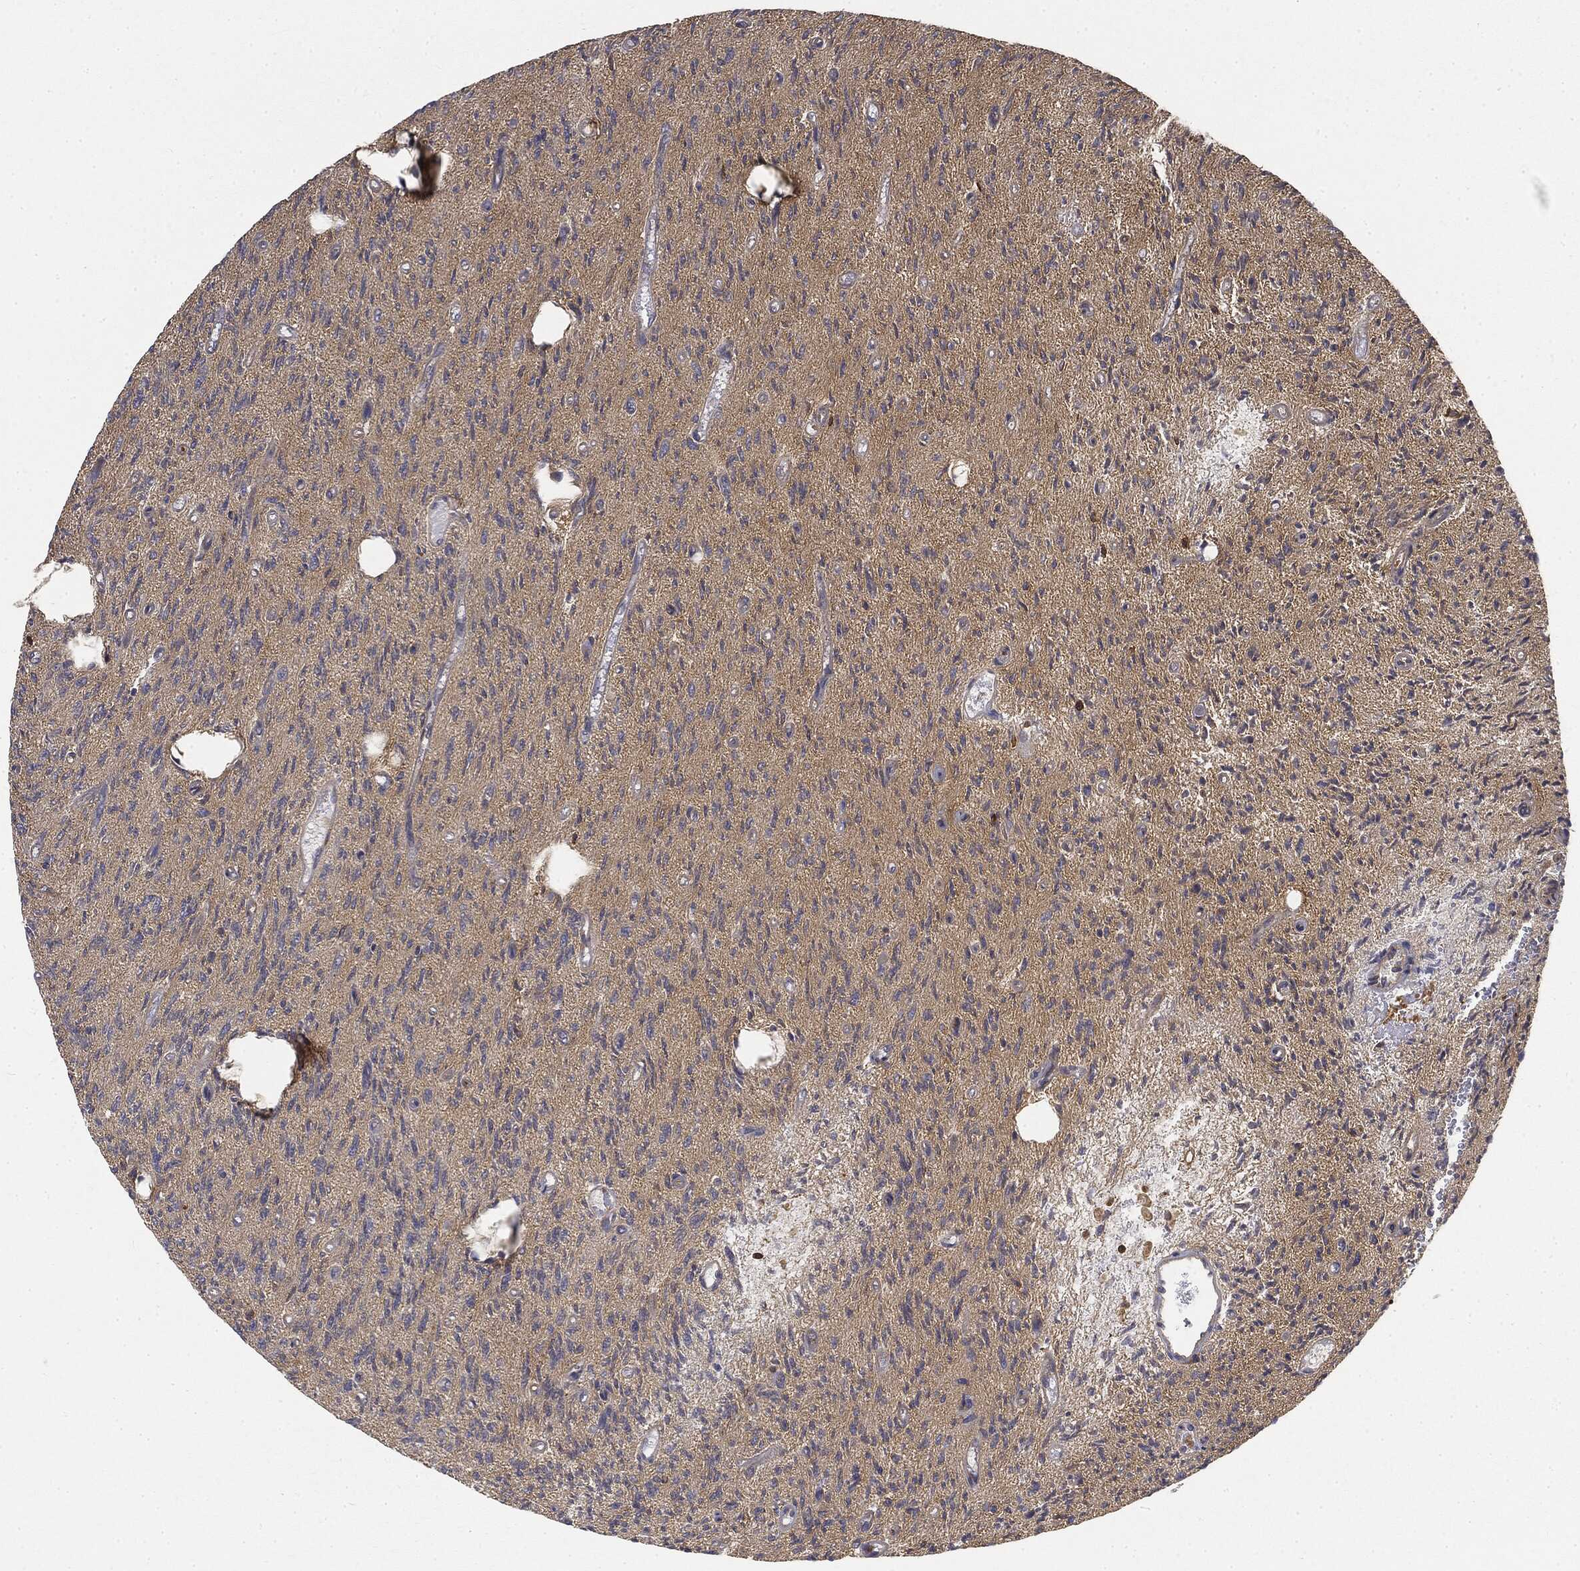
{"staining": {"intensity": "strong", "quantity": "25%-75%", "location": "cytoplasmic/membranous"}, "tissue": "glioma", "cell_type": "Tumor cells", "image_type": "cancer", "snomed": [{"axis": "morphology", "description": "Glioma, malignant, High grade"}, {"axis": "topography", "description": "Brain"}], "caption": "Immunohistochemical staining of malignant glioma (high-grade) reveals strong cytoplasmic/membranous protein staining in approximately 25%-75% of tumor cells. Nuclei are stained in blue.", "gene": "WDR1", "patient": {"sex": "male", "age": 64}}